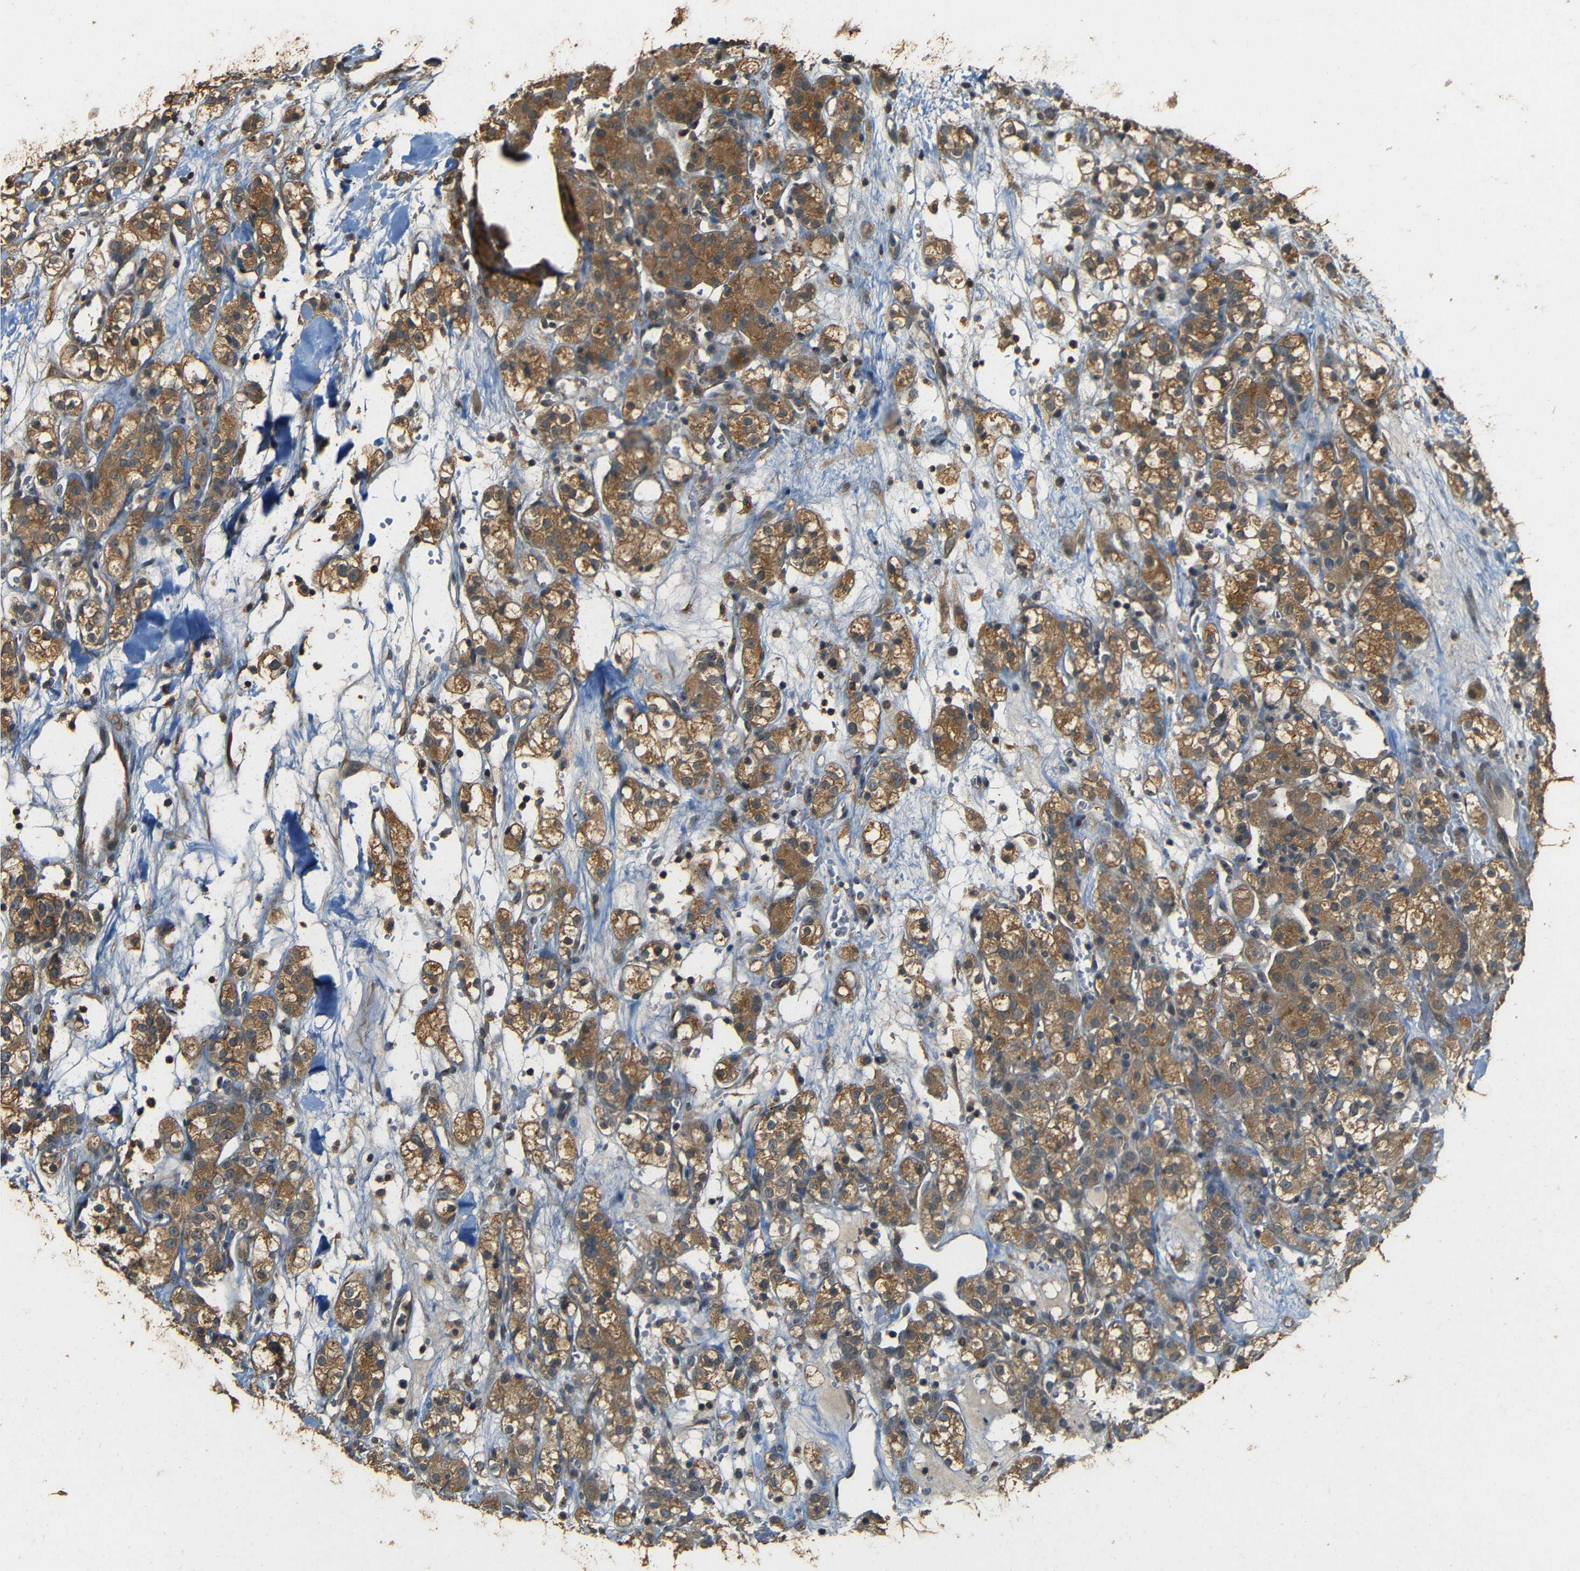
{"staining": {"intensity": "moderate", "quantity": ">75%", "location": "cytoplasmic/membranous"}, "tissue": "renal cancer", "cell_type": "Tumor cells", "image_type": "cancer", "snomed": [{"axis": "morphology", "description": "Normal tissue, NOS"}, {"axis": "morphology", "description": "Adenocarcinoma, NOS"}, {"axis": "topography", "description": "Kidney"}], "caption": "Immunohistochemical staining of human renal adenocarcinoma shows medium levels of moderate cytoplasmic/membranous staining in about >75% of tumor cells. Nuclei are stained in blue.", "gene": "PDE5A", "patient": {"sex": "male", "age": 61}}